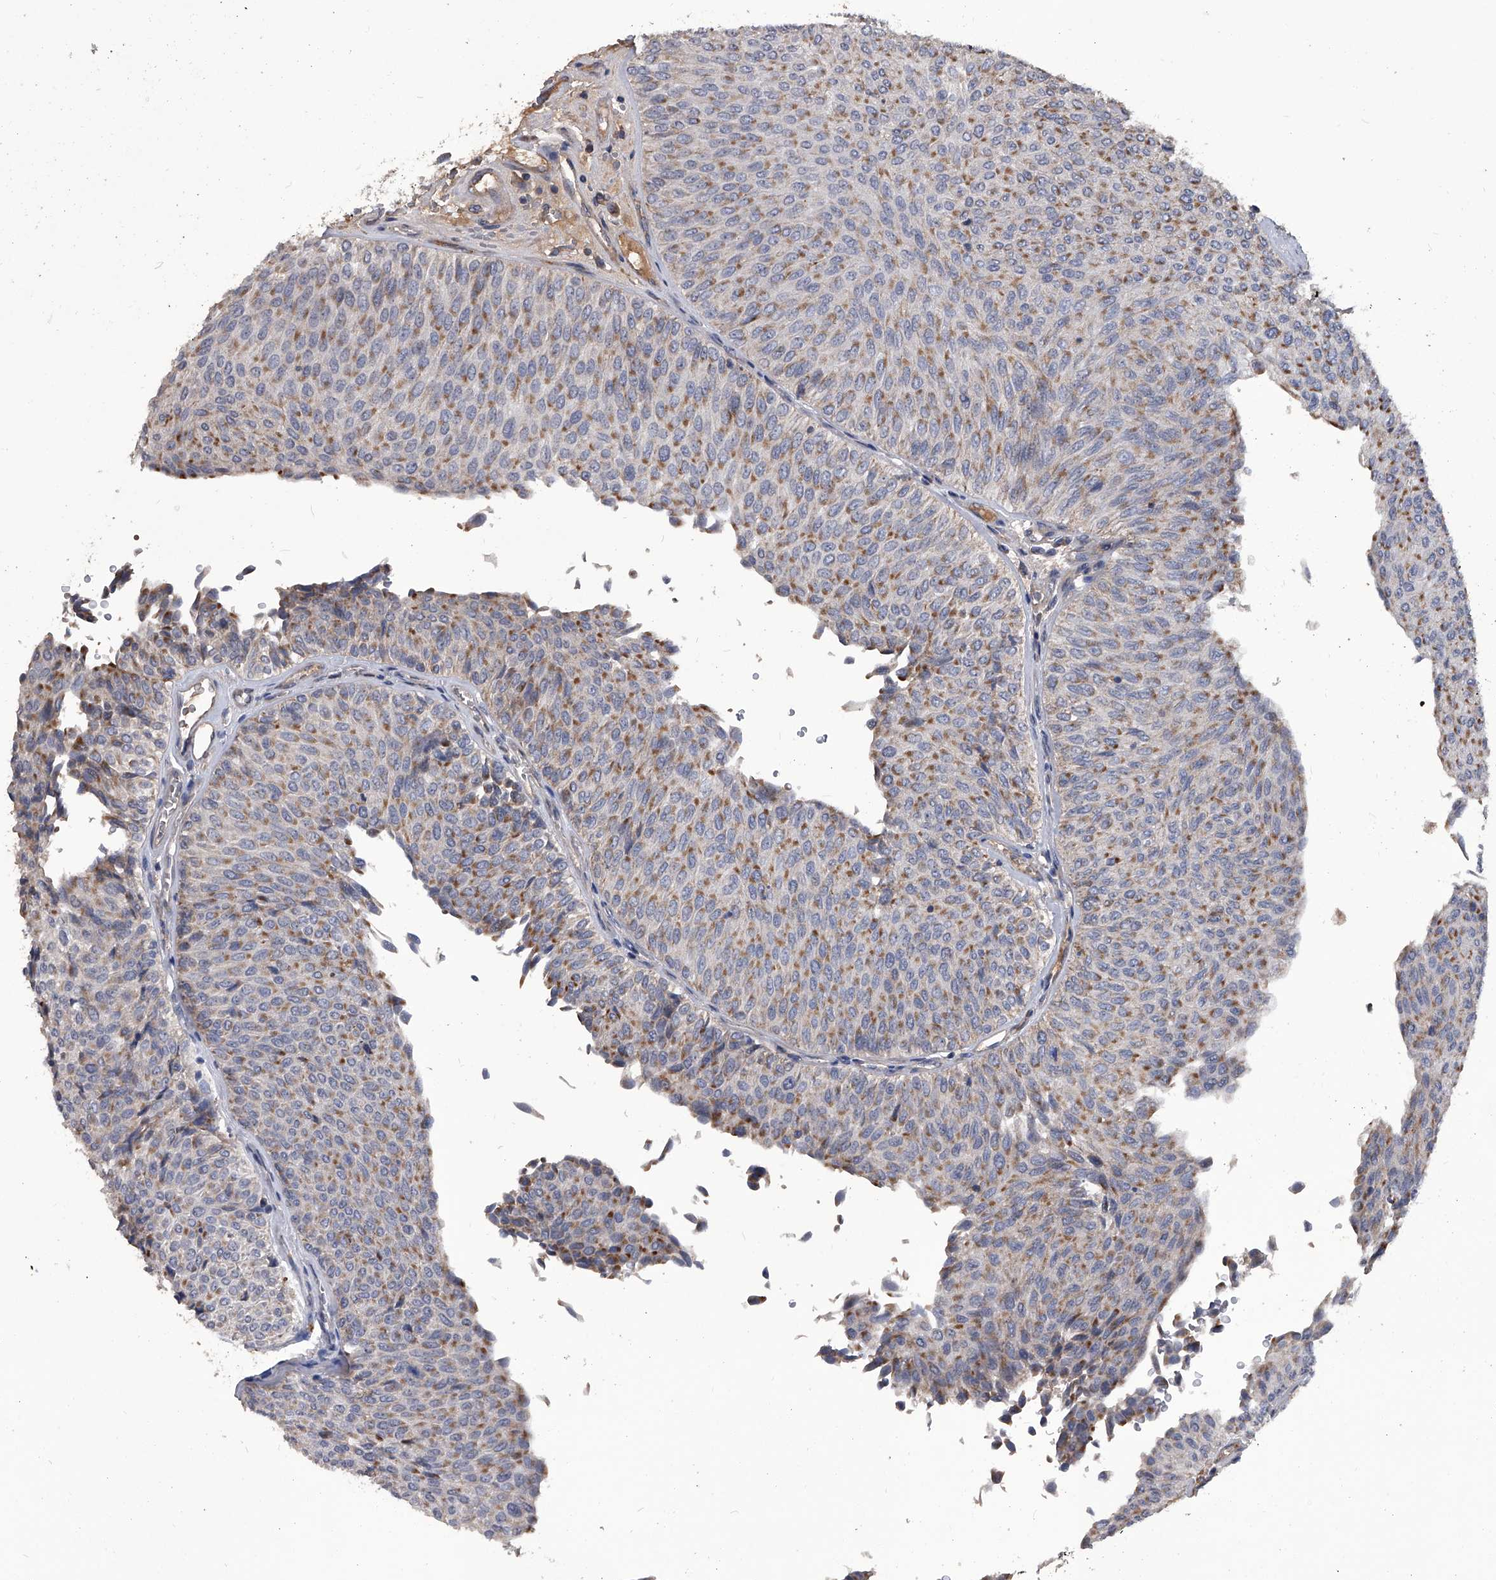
{"staining": {"intensity": "moderate", "quantity": ">75%", "location": "cytoplasmic/membranous"}, "tissue": "urothelial cancer", "cell_type": "Tumor cells", "image_type": "cancer", "snomed": [{"axis": "morphology", "description": "Urothelial carcinoma, Low grade"}, {"axis": "topography", "description": "Urinary bladder"}], "caption": "A medium amount of moderate cytoplasmic/membranous staining is present in approximately >75% of tumor cells in urothelial cancer tissue.", "gene": "NRP1", "patient": {"sex": "male", "age": 78}}